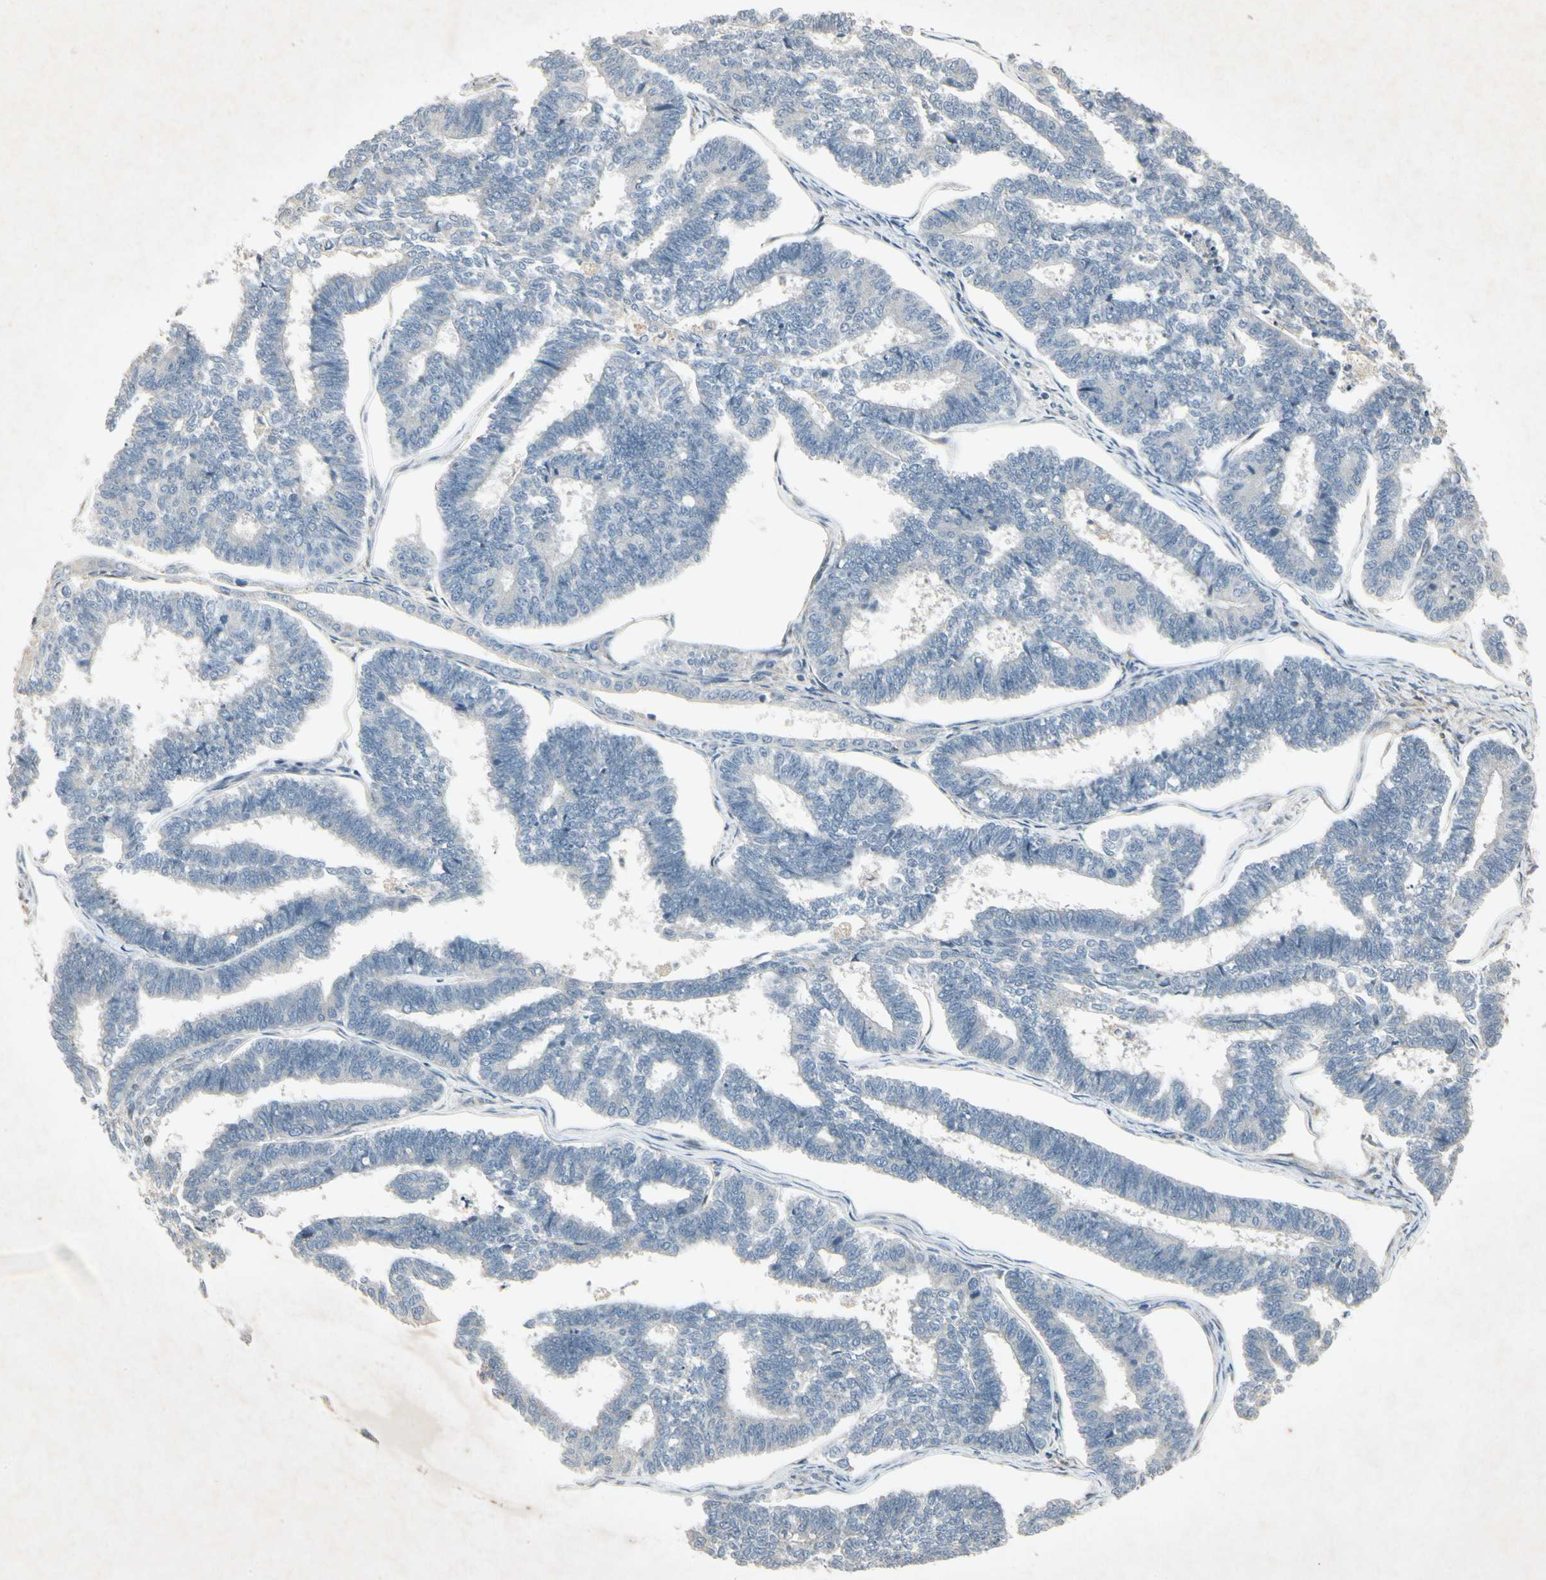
{"staining": {"intensity": "negative", "quantity": "none", "location": "none"}, "tissue": "endometrial cancer", "cell_type": "Tumor cells", "image_type": "cancer", "snomed": [{"axis": "morphology", "description": "Adenocarcinoma, NOS"}, {"axis": "topography", "description": "Endometrium"}], "caption": "This is a micrograph of immunohistochemistry staining of endometrial cancer (adenocarcinoma), which shows no staining in tumor cells. The staining was performed using DAB to visualize the protein expression in brown, while the nuclei were stained in blue with hematoxylin (Magnification: 20x).", "gene": "TEK", "patient": {"sex": "female", "age": 70}}